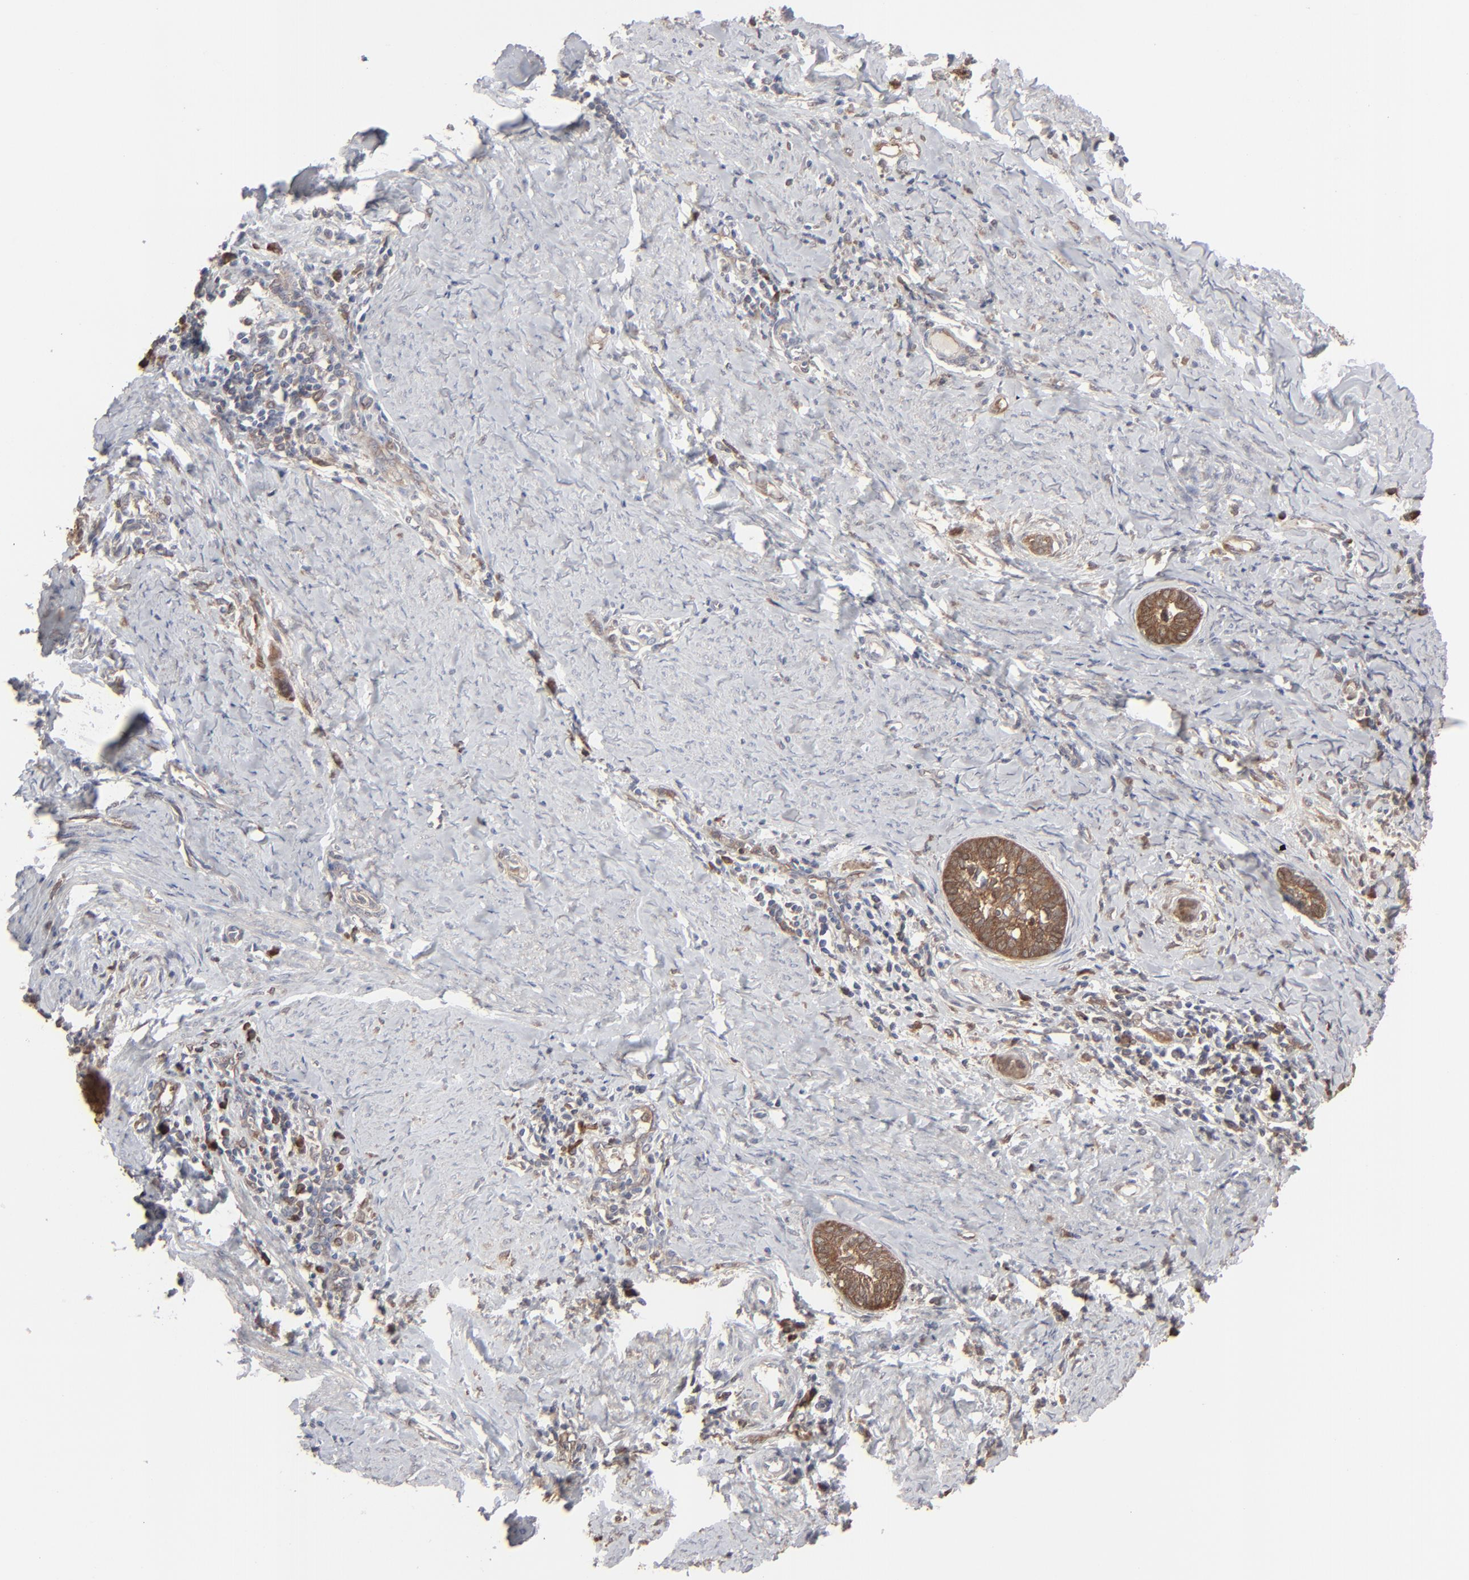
{"staining": {"intensity": "moderate", "quantity": ">75%", "location": "cytoplasmic/membranous"}, "tissue": "cervical cancer", "cell_type": "Tumor cells", "image_type": "cancer", "snomed": [{"axis": "morphology", "description": "Squamous cell carcinoma, NOS"}, {"axis": "topography", "description": "Cervix"}], "caption": "Protein analysis of squamous cell carcinoma (cervical) tissue demonstrates moderate cytoplasmic/membranous positivity in approximately >75% of tumor cells.", "gene": "NME1-NME2", "patient": {"sex": "female", "age": 33}}